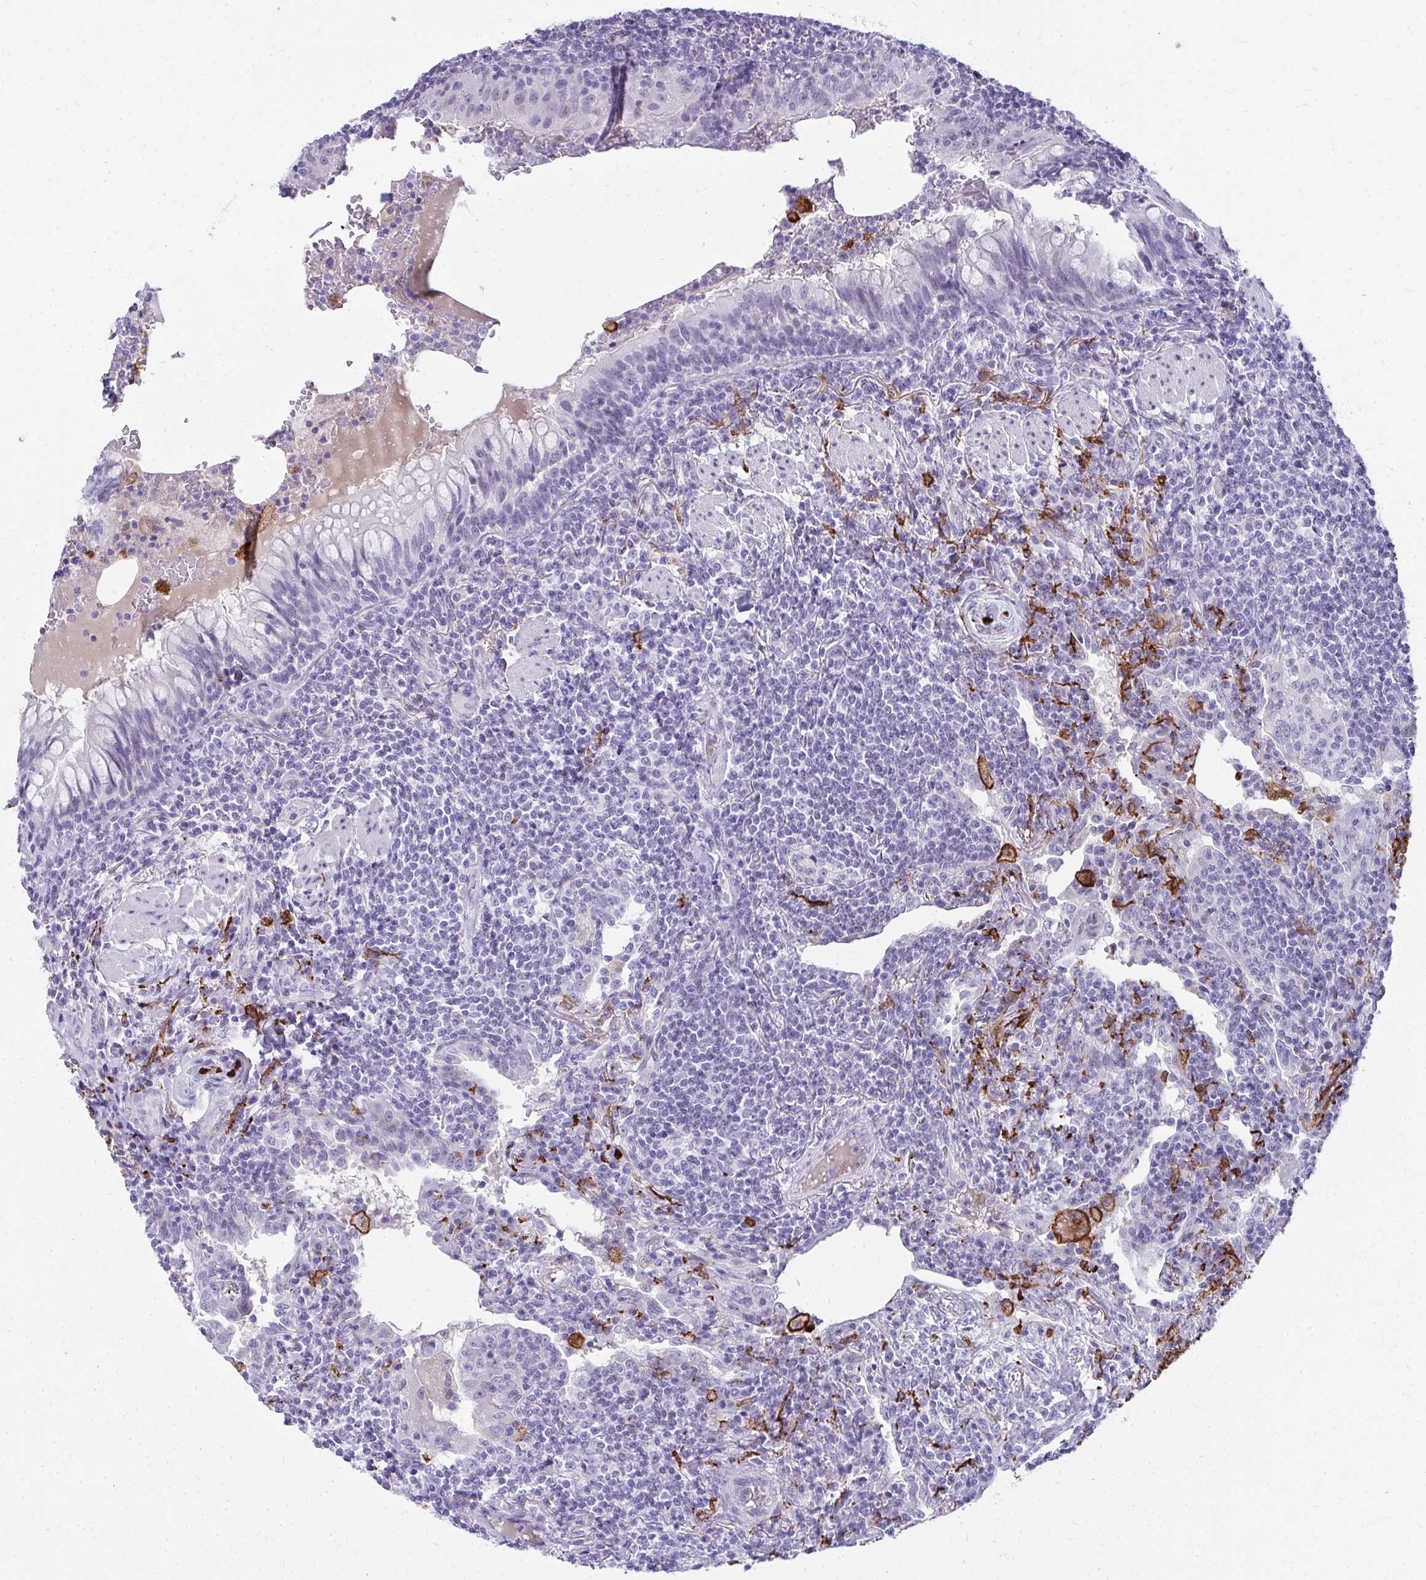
{"staining": {"intensity": "negative", "quantity": "none", "location": "none"}, "tissue": "lymphoma", "cell_type": "Tumor cells", "image_type": "cancer", "snomed": [{"axis": "morphology", "description": "Malignant lymphoma, non-Hodgkin's type, Low grade"}, {"axis": "topography", "description": "Lung"}], "caption": "DAB immunohistochemical staining of human lymphoma displays no significant expression in tumor cells.", "gene": "CD163", "patient": {"sex": "female", "age": 71}}